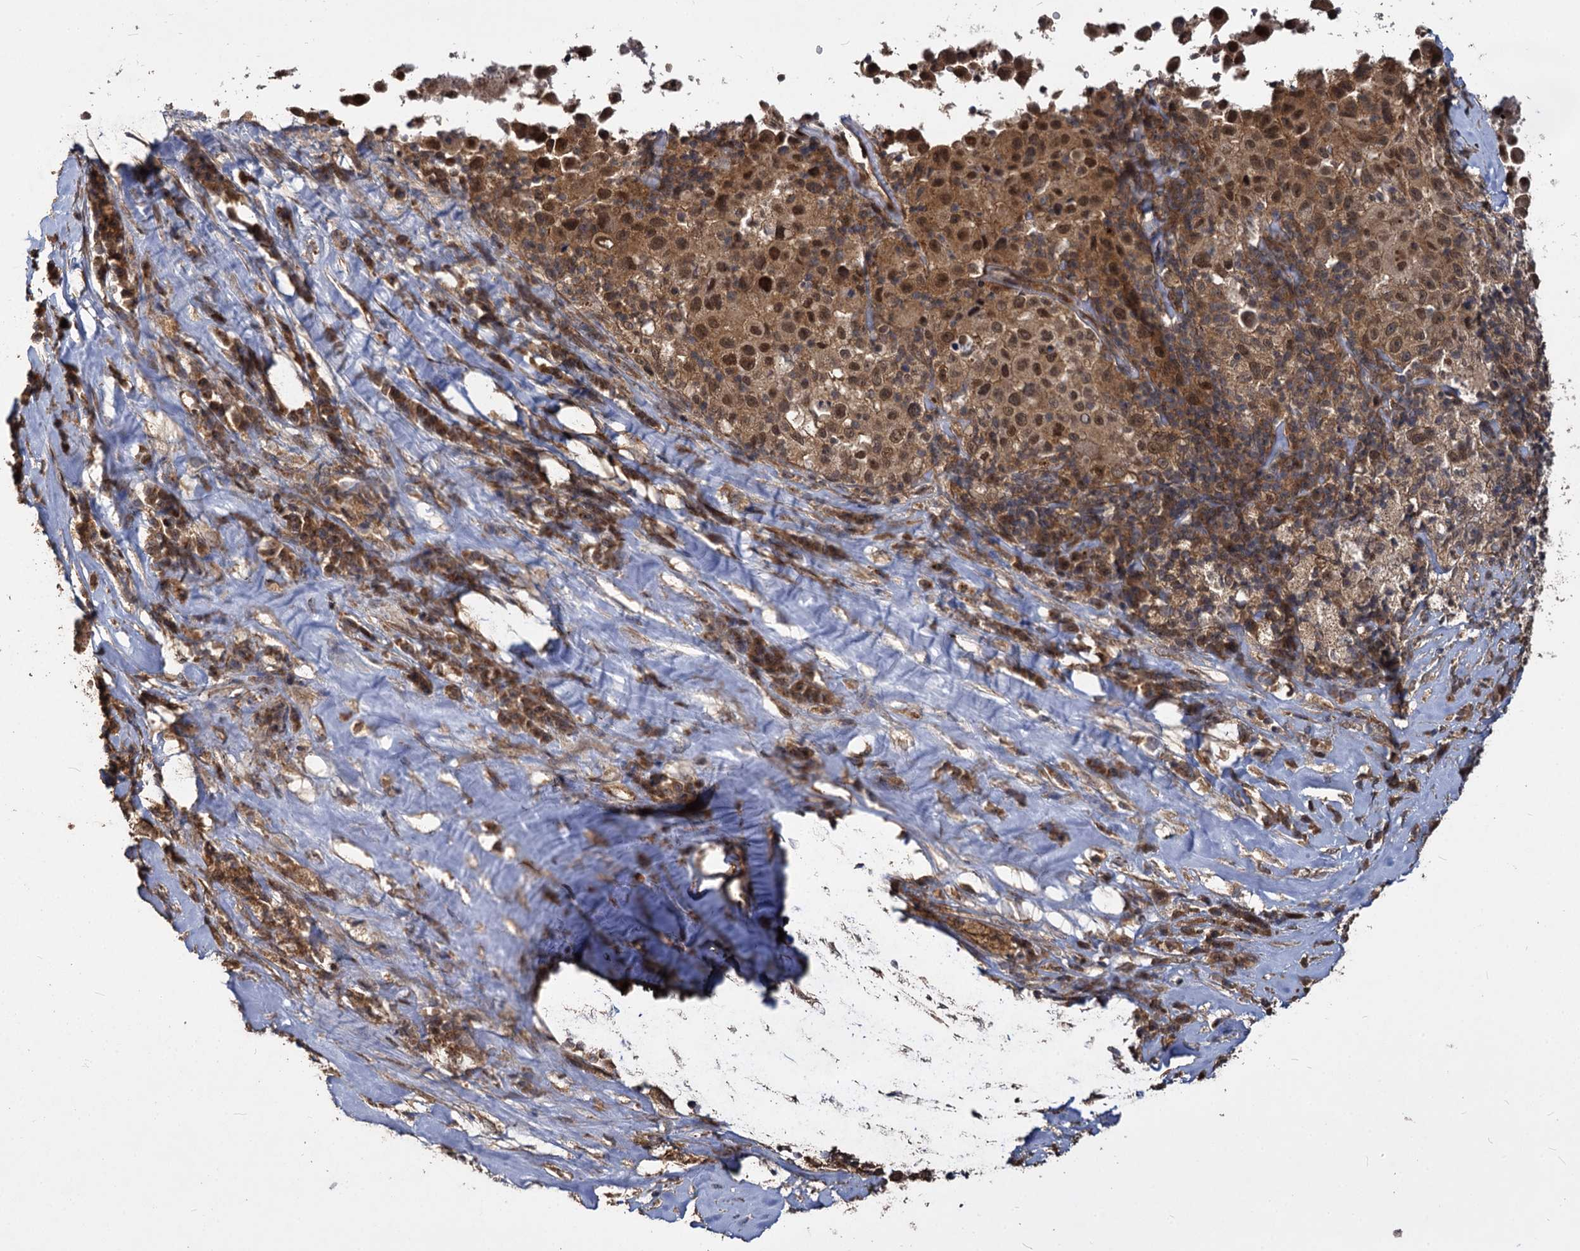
{"staining": {"intensity": "strong", "quantity": ">75%", "location": "cytoplasmic/membranous,nuclear"}, "tissue": "melanoma", "cell_type": "Tumor cells", "image_type": "cancer", "snomed": [{"axis": "morphology", "description": "Malignant melanoma, Metastatic site"}, {"axis": "topography", "description": "Lymph node"}], "caption": "Malignant melanoma (metastatic site) stained for a protein (brown) shows strong cytoplasmic/membranous and nuclear positive staining in about >75% of tumor cells.", "gene": "VPS51", "patient": {"sex": "male", "age": 62}}